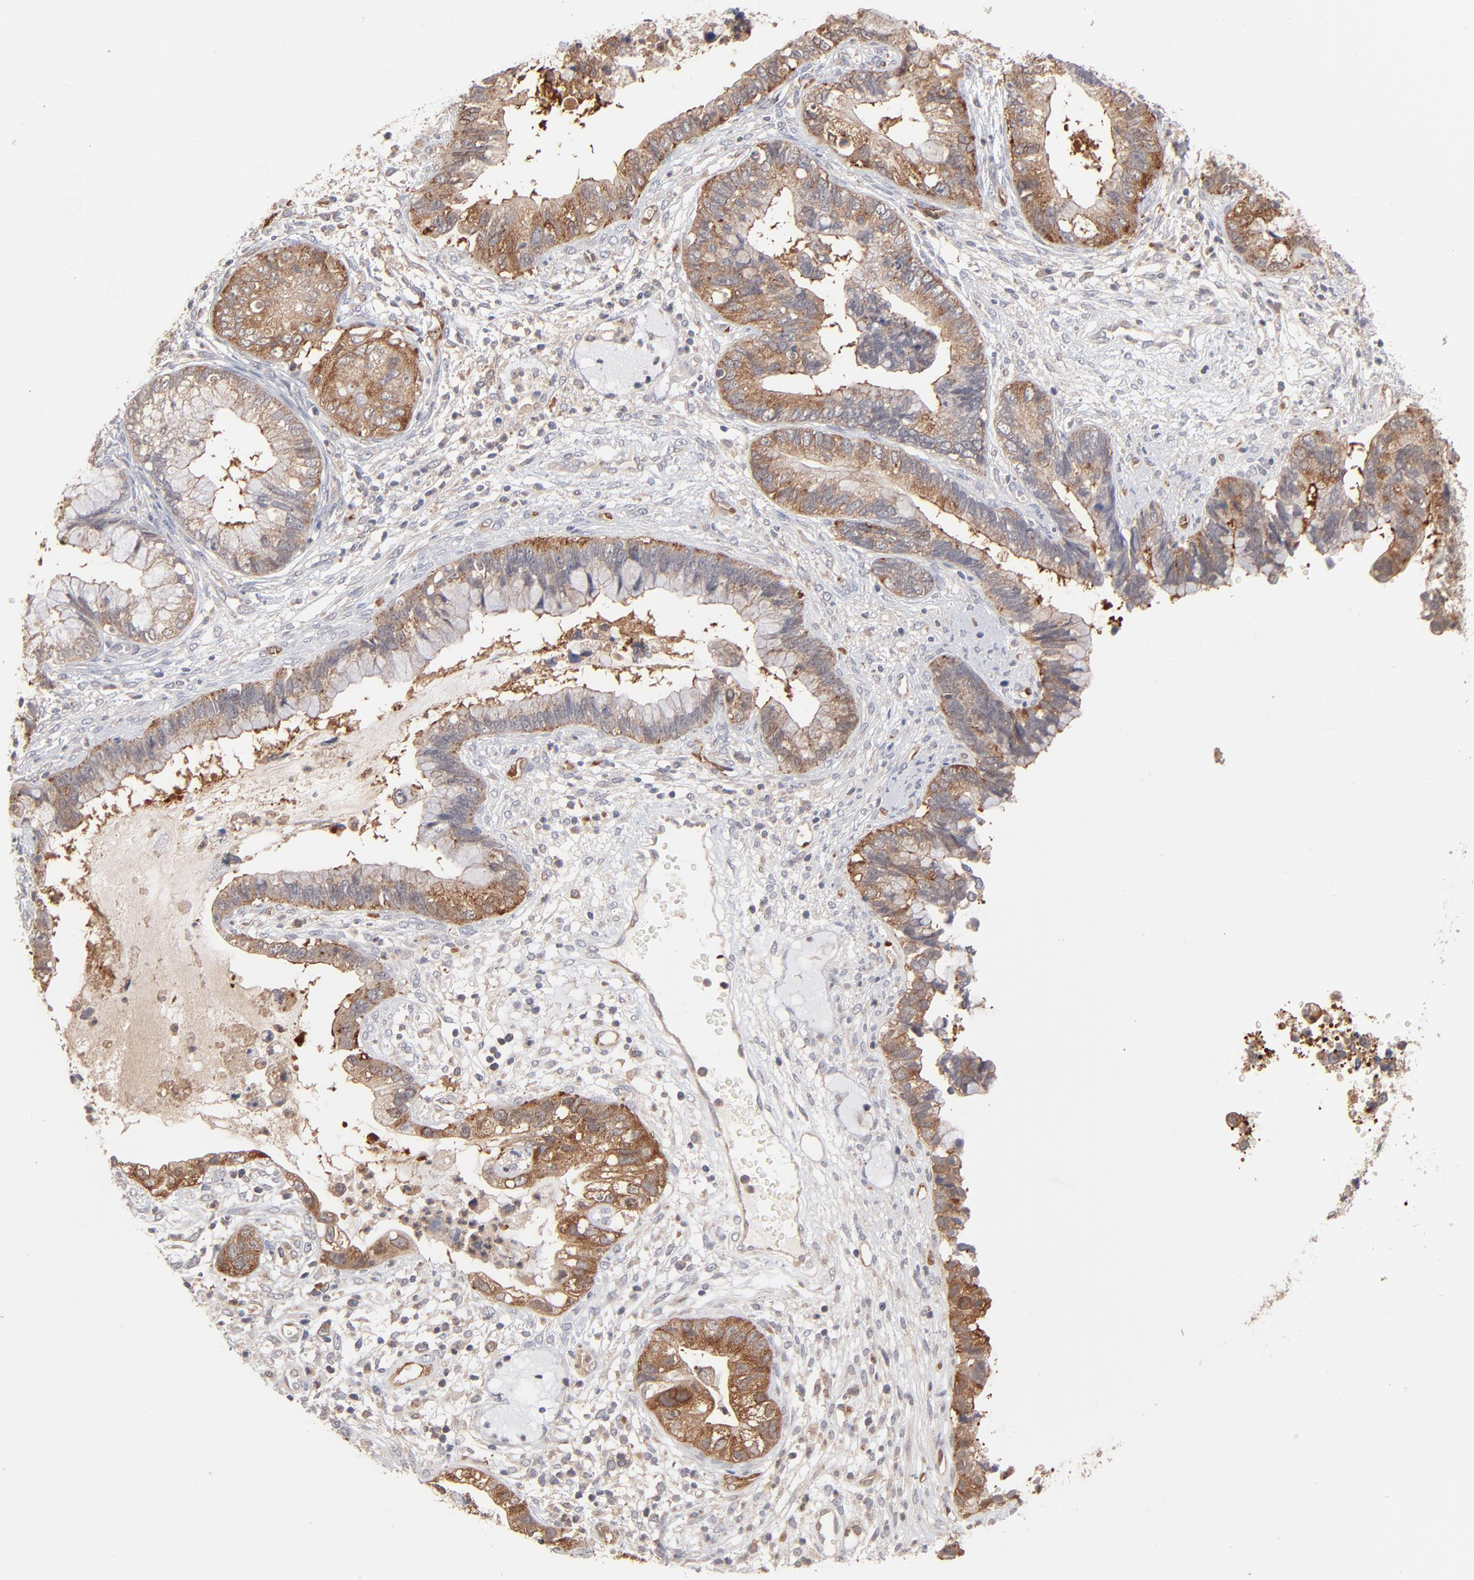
{"staining": {"intensity": "moderate", "quantity": ">75%", "location": "cytoplasmic/membranous"}, "tissue": "cervical cancer", "cell_type": "Tumor cells", "image_type": "cancer", "snomed": [{"axis": "morphology", "description": "Adenocarcinoma, NOS"}, {"axis": "topography", "description": "Cervix"}], "caption": "Moderate cytoplasmic/membranous staining is present in approximately >75% of tumor cells in cervical cancer (adenocarcinoma).", "gene": "IVNS1ABP", "patient": {"sex": "female", "age": 44}}